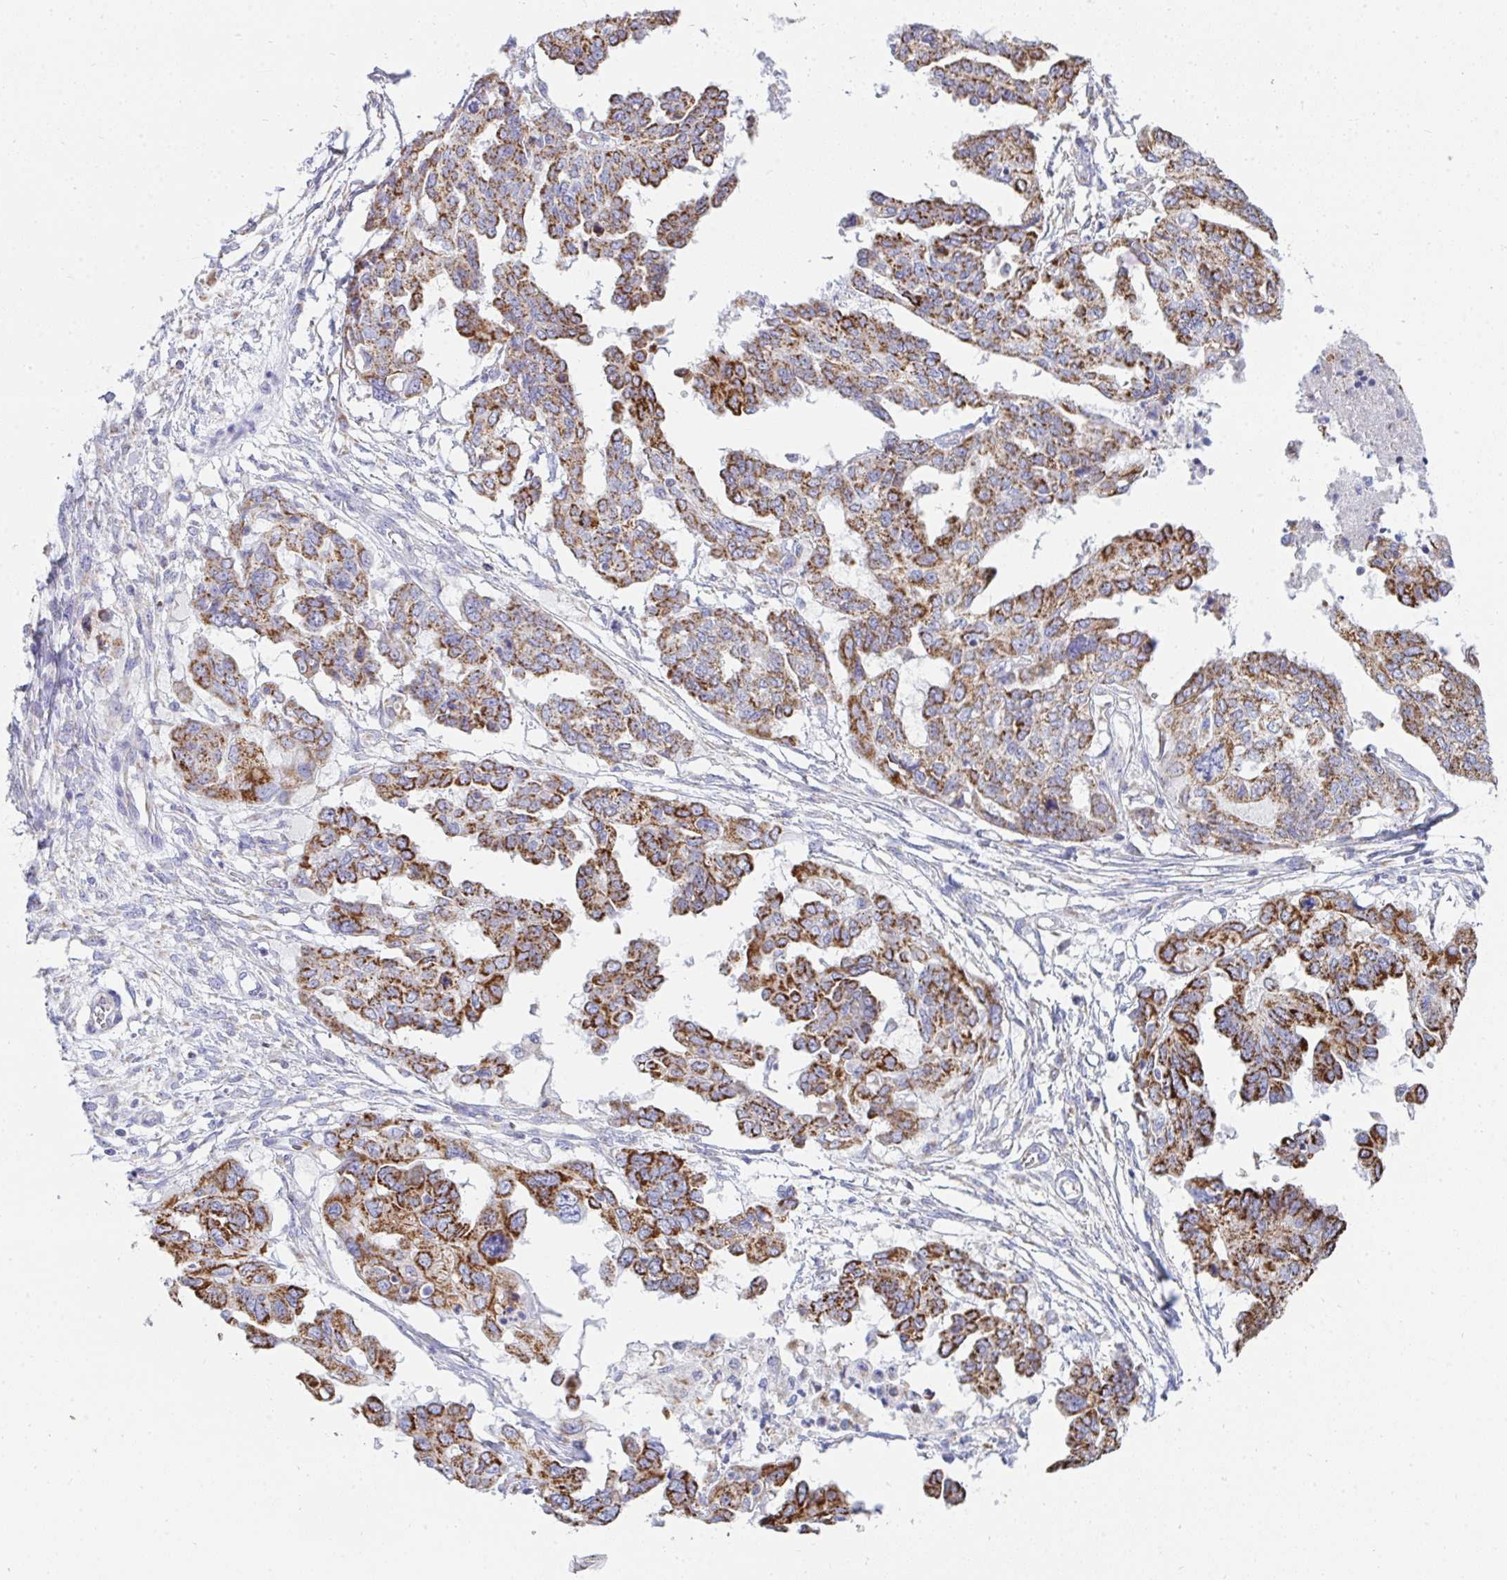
{"staining": {"intensity": "strong", "quantity": ">75%", "location": "cytoplasmic/membranous"}, "tissue": "ovarian cancer", "cell_type": "Tumor cells", "image_type": "cancer", "snomed": [{"axis": "morphology", "description": "Cystadenocarcinoma, serous, NOS"}, {"axis": "topography", "description": "Ovary"}], "caption": "Immunohistochemical staining of human ovarian serous cystadenocarcinoma demonstrates high levels of strong cytoplasmic/membranous expression in about >75% of tumor cells.", "gene": "AIFM1", "patient": {"sex": "female", "age": 53}}